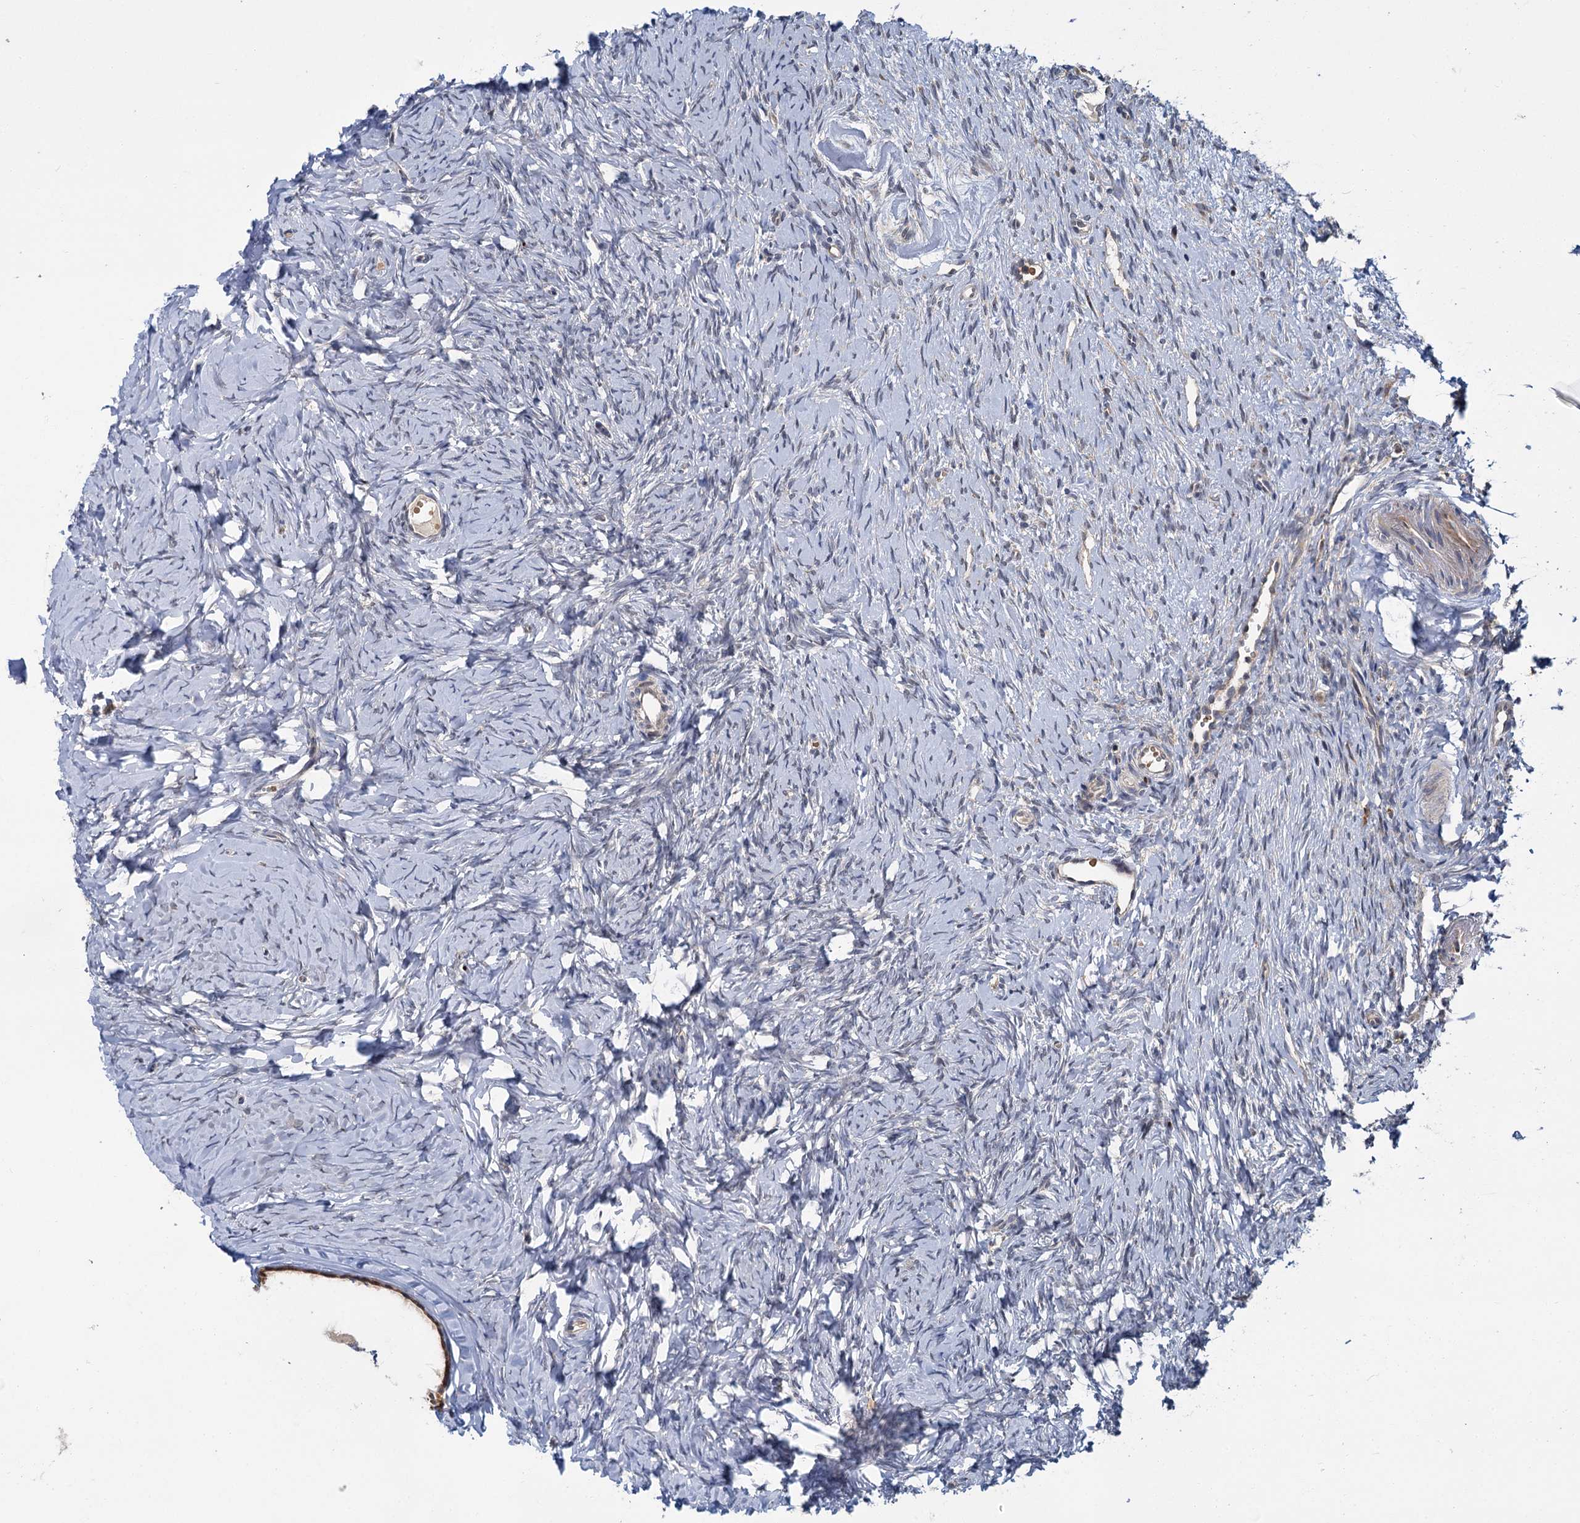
{"staining": {"intensity": "negative", "quantity": "none", "location": "none"}, "tissue": "ovary", "cell_type": "Ovarian stroma cells", "image_type": "normal", "snomed": [{"axis": "morphology", "description": "Normal tissue, NOS"}, {"axis": "topography", "description": "Ovary"}], "caption": "Normal ovary was stained to show a protein in brown. There is no significant positivity in ovarian stroma cells.", "gene": "APBA2", "patient": {"sex": "female", "age": 51}}